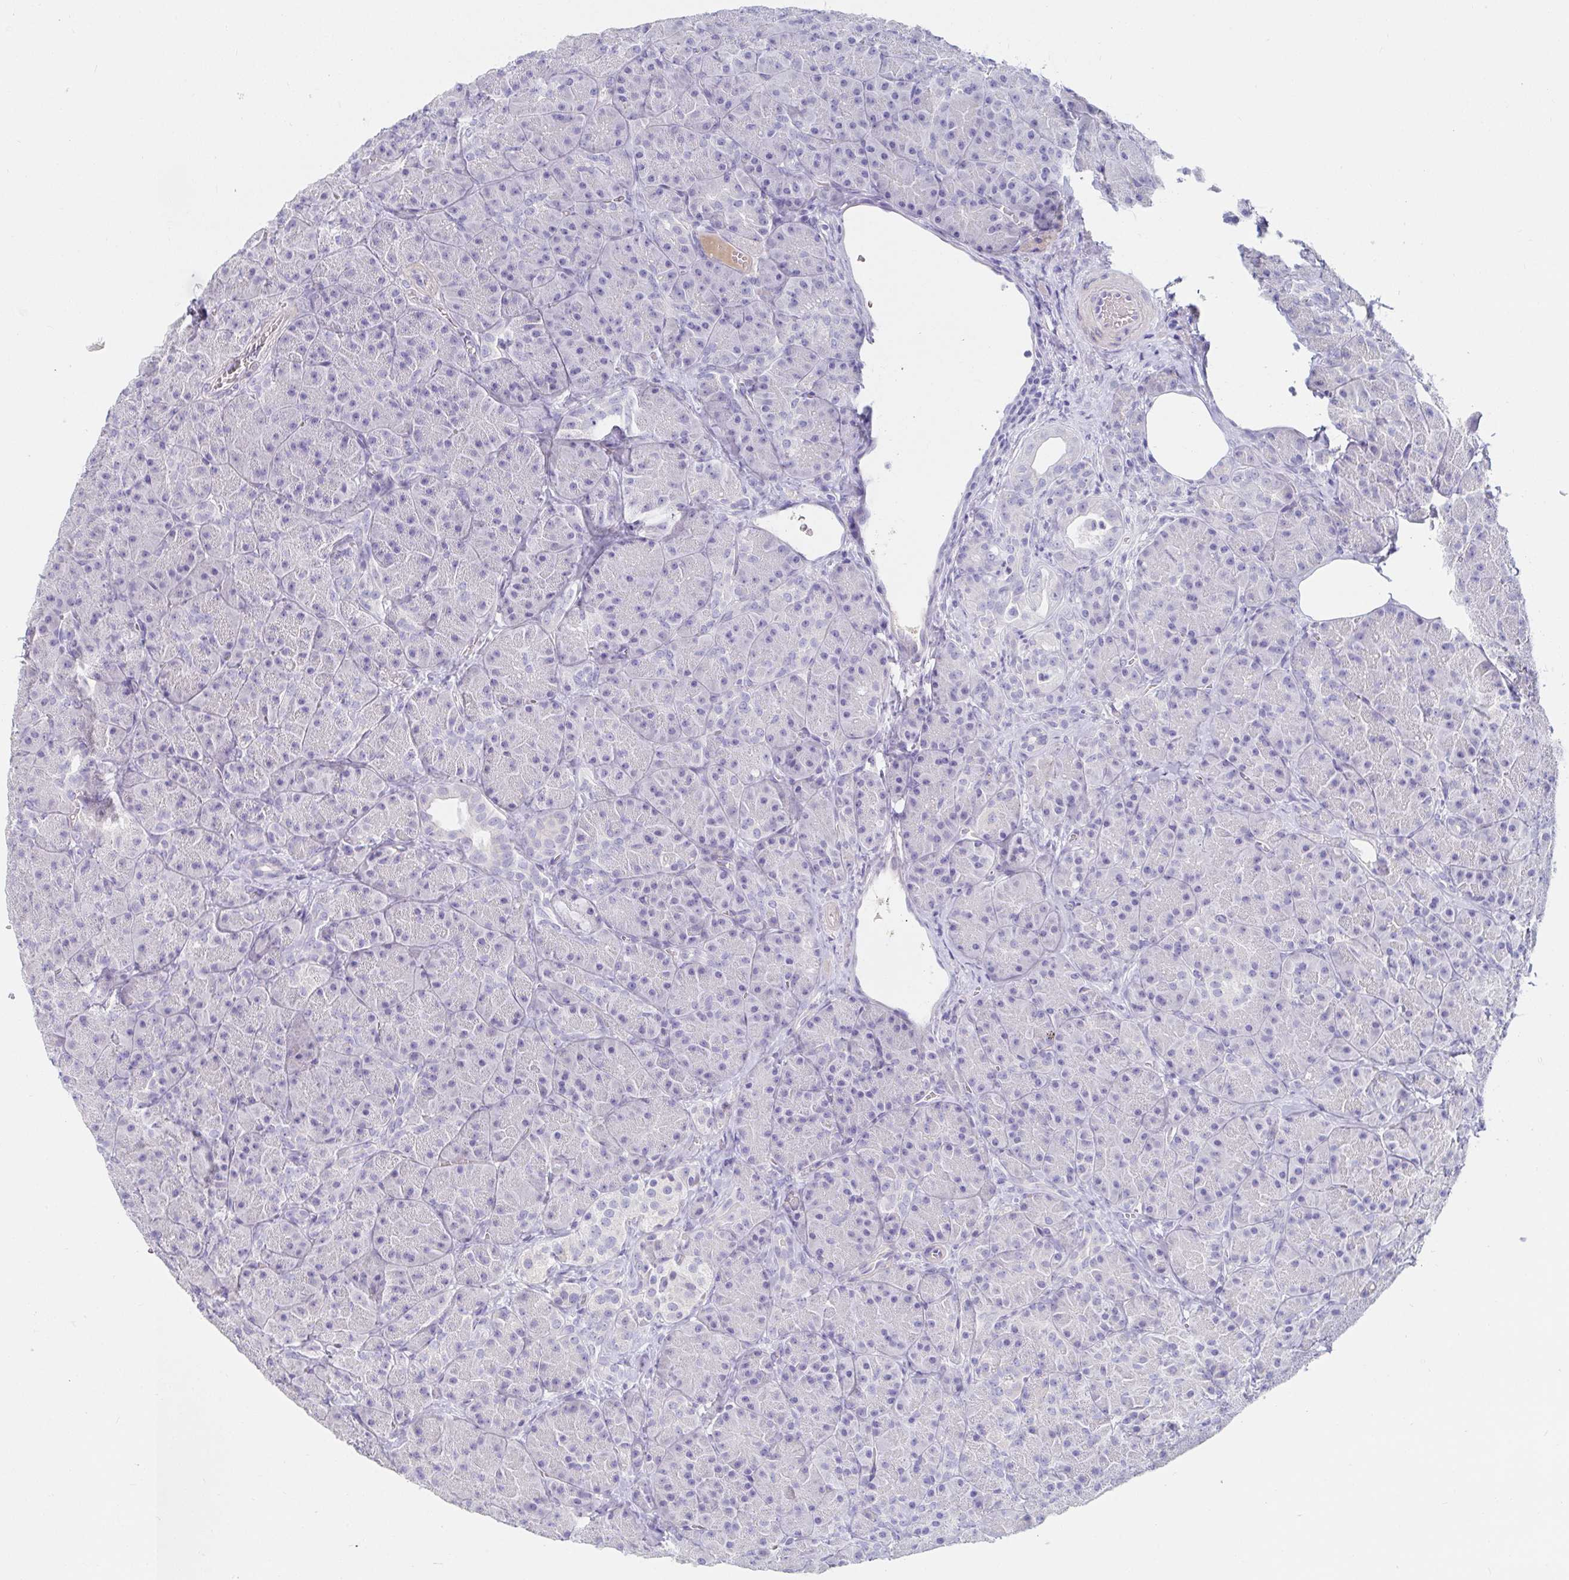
{"staining": {"intensity": "negative", "quantity": "none", "location": "none"}, "tissue": "pancreas", "cell_type": "Exocrine glandular cells", "image_type": "normal", "snomed": [{"axis": "morphology", "description": "Normal tissue, NOS"}, {"axis": "topography", "description": "Pancreas"}], "caption": "There is no significant expression in exocrine glandular cells of pancreas. Nuclei are stained in blue.", "gene": "C4orf17", "patient": {"sex": "male", "age": 57}}